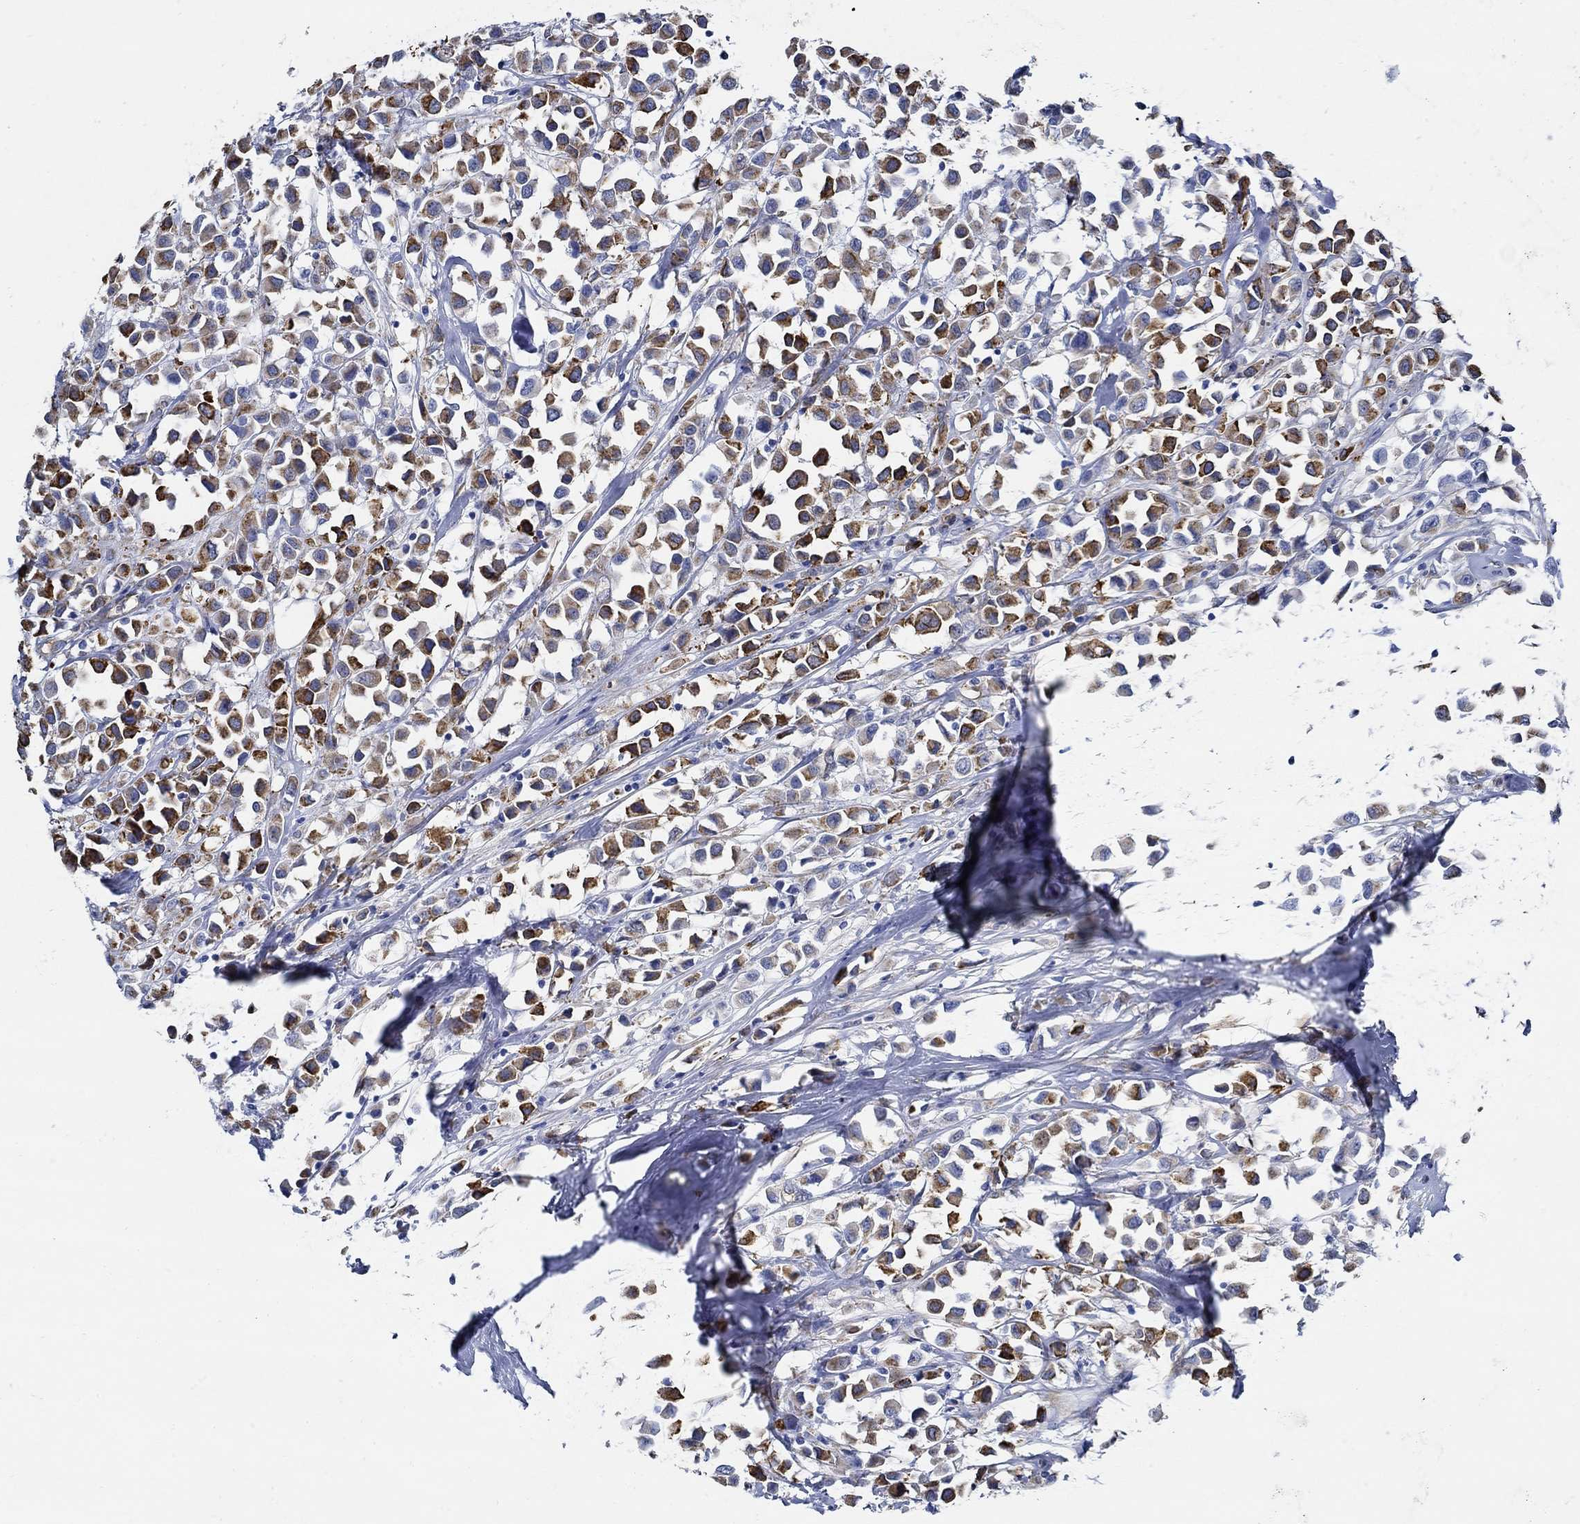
{"staining": {"intensity": "strong", "quantity": "25%-75%", "location": "cytoplasmic/membranous"}, "tissue": "breast cancer", "cell_type": "Tumor cells", "image_type": "cancer", "snomed": [{"axis": "morphology", "description": "Duct carcinoma"}, {"axis": "topography", "description": "Breast"}], "caption": "This photomicrograph exhibits immunohistochemistry staining of breast cancer (invasive ductal carcinoma), with high strong cytoplasmic/membranous expression in approximately 25%-75% of tumor cells.", "gene": "HECW2", "patient": {"sex": "female", "age": 61}}